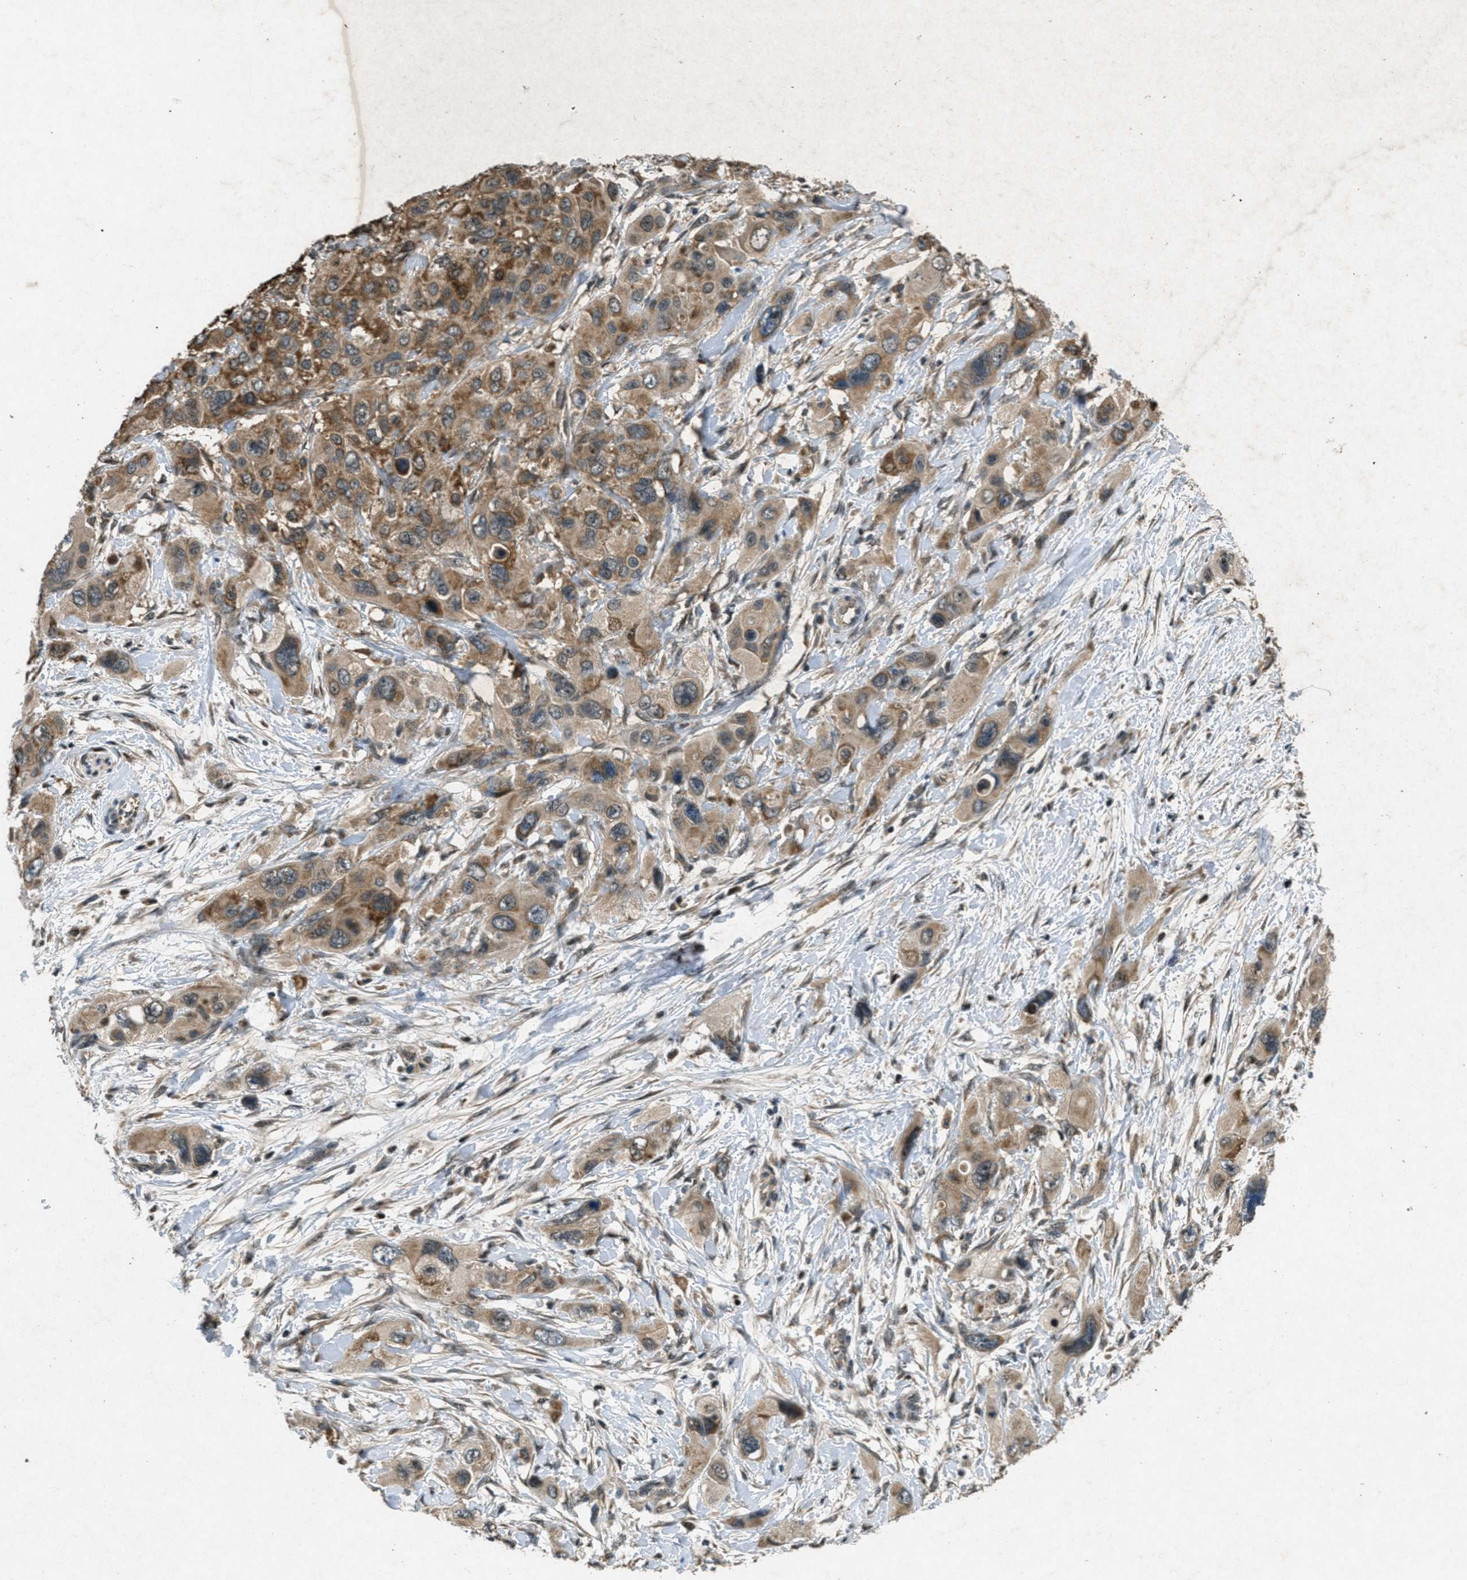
{"staining": {"intensity": "moderate", "quantity": ">75%", "location": "cytoplasmic/membranous"}, "tissue": "pancreatic cancer", "cell_type": "Tumor cells", "image_type": "cancer", "snomed": [{"axis": "morphology", "description": "Adenocarcinoma, NOS"}, {"axis": "topography", "description": "Pancreas"}], "caption": "A high-resolution micrograph shows IHC staining of pancreatic adenocarcinoma, which shows moderate cytoplasmic/membranous staining in approximately >75% of tumor cells.", "gene": "PPP1R15A", "patient": {"sex": "male", "age": 73}}